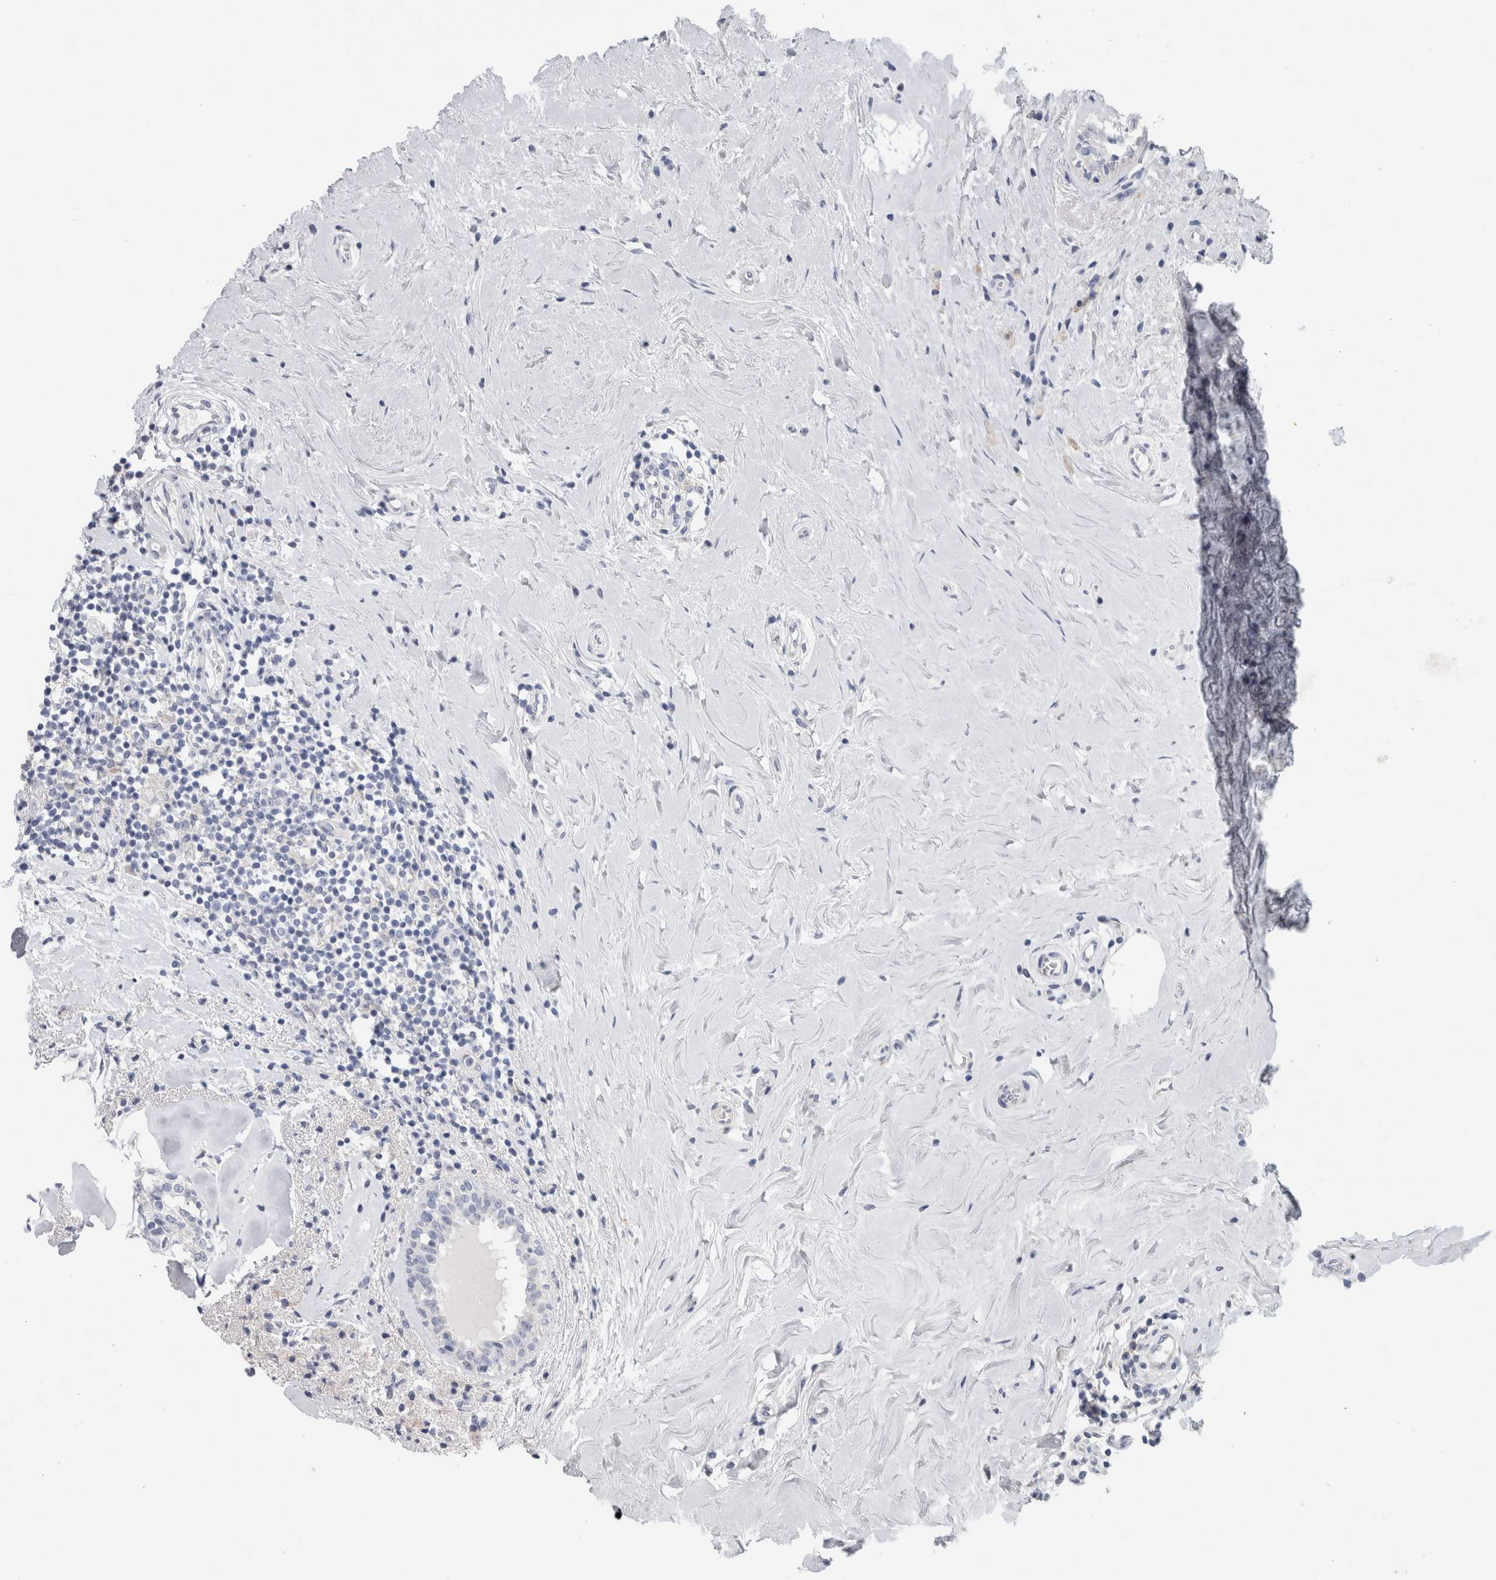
{"staining": {"intensity": "negative", "quantity": "none", "location": "none"}, "tissue": "breast cancer", "cell_type": "Tumor cells", "image_type": "cancer", "snomed": [{"axis": "morphology", "description": "Duct carcinoma"}, {"axis": "topography", "description": "Breast"}], "caption": "There is no significant expression in tumor cells of infiltrating ductal carcinoma (breast).", "gene": "TARBP1", "patient": {"sex": "female", "age": 55}}